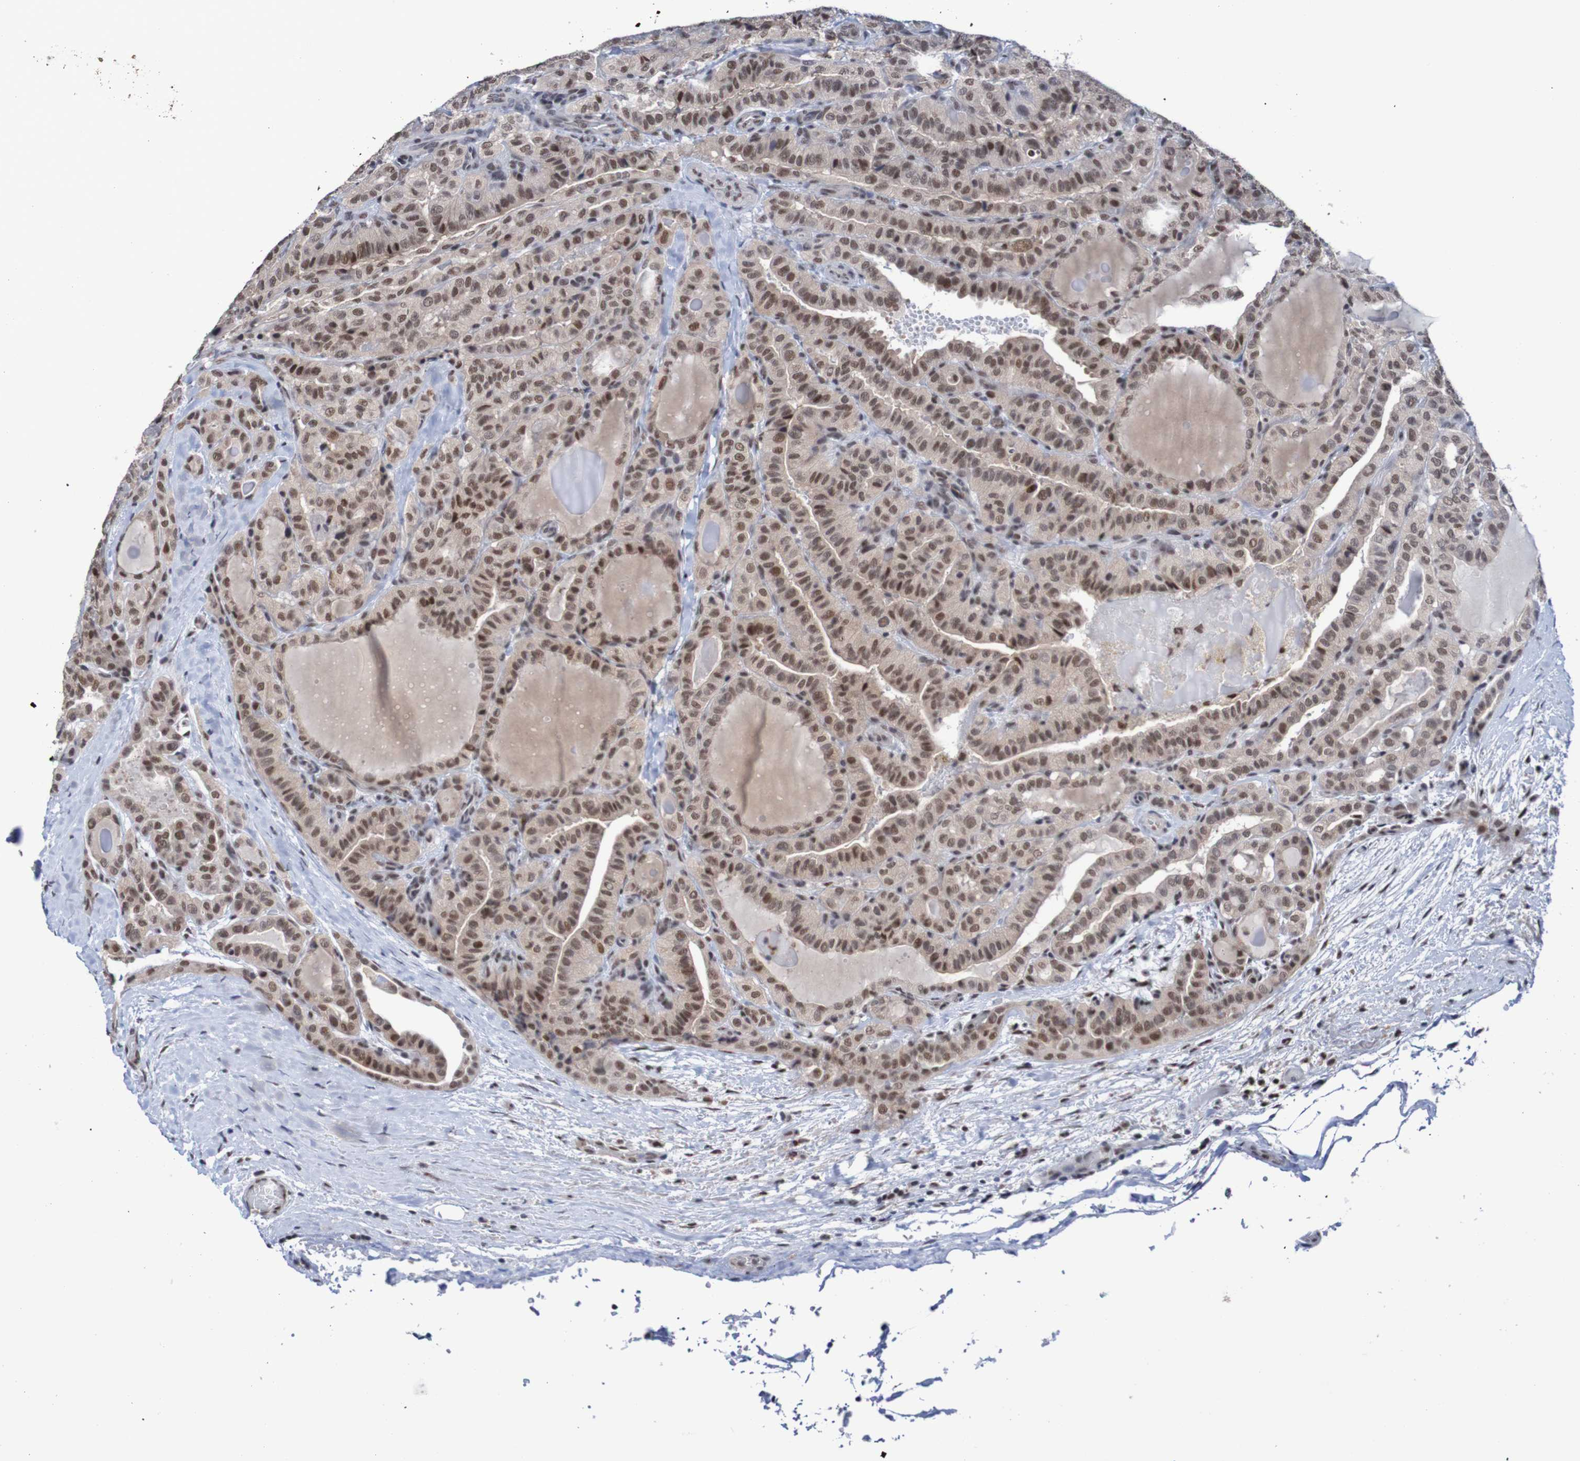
{"staining": {"intensity": "weak", "quantity": ">75%", "location": "nuclear"}, "tissue": "thyroid cancer", "cell_type": "Tumor cells", "image_type": "cancer", "snomed": [{"axis": "morphology", "description": "Papillary adenocarcinoma, NOS"}, {"axis": "topography", "description": "Thyroid gland"}], "caption": "Protein expression analysis of human thyroid cancer reveals weak nuclear staining in approximately >75% of tumor cells.", "gene": "CDC5L", "patient": {"sex": "male", "age": 77}}